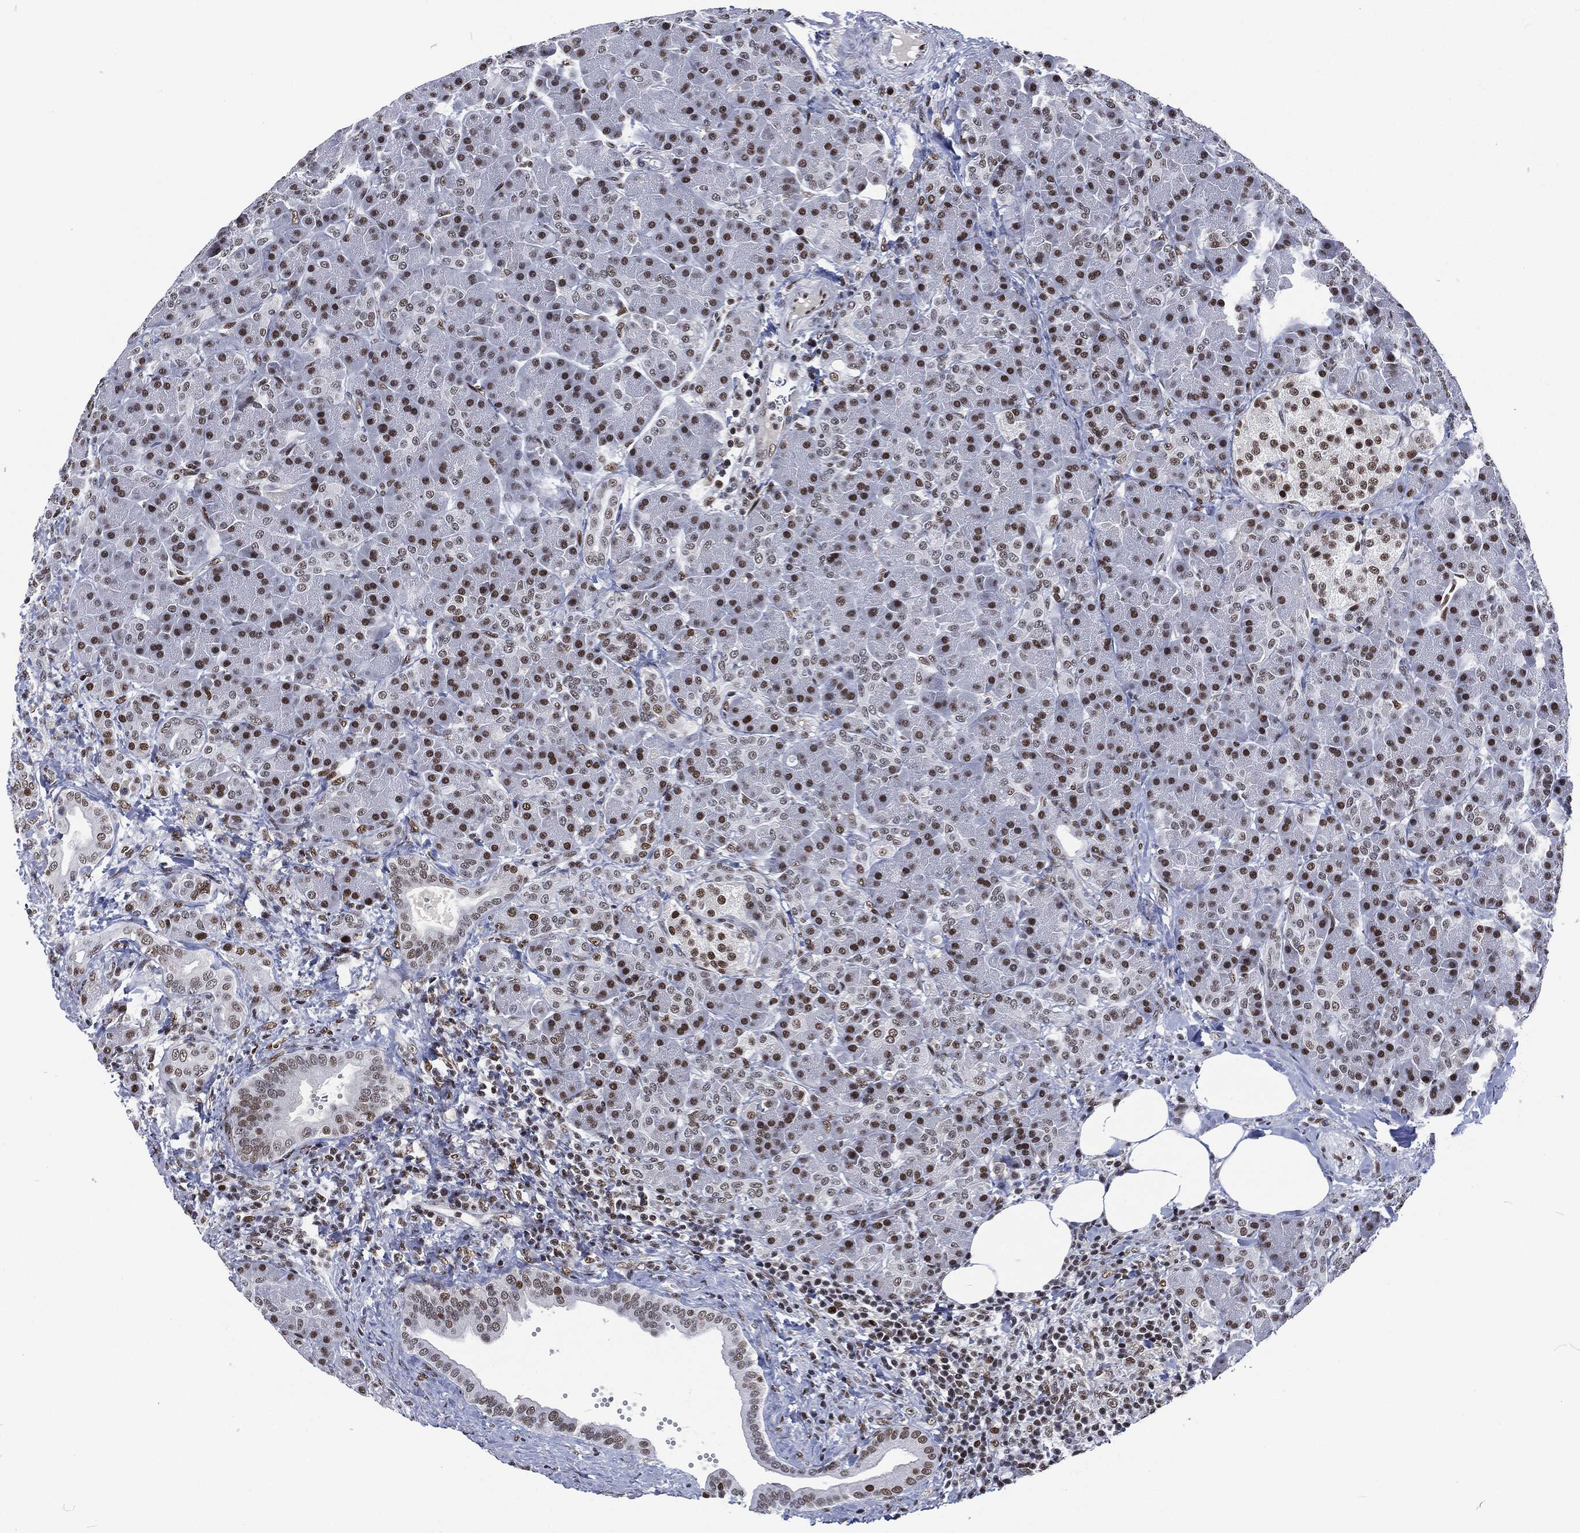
{"staining": {"intensity": "strong", "quantity": "25%-75%", "location": "nuclear"}, "tissue": "pancreas", "cell_type": "Exocrine glandular cells", "image_type": "normal", "snomed": [{"axis": "morphology", "description": "Normal tissue, NOS"}, {"axis": "topography", "description": "Pancreas"}], "caption": "An immunohistochemistry photomicrograph of normal tissue is shown. Protein staining in brown shows strong nuclear positivity in pancreas within exocrine glandular cells.", "gene": "DCPS", "patient": {"sex": "female", "age": 63}}